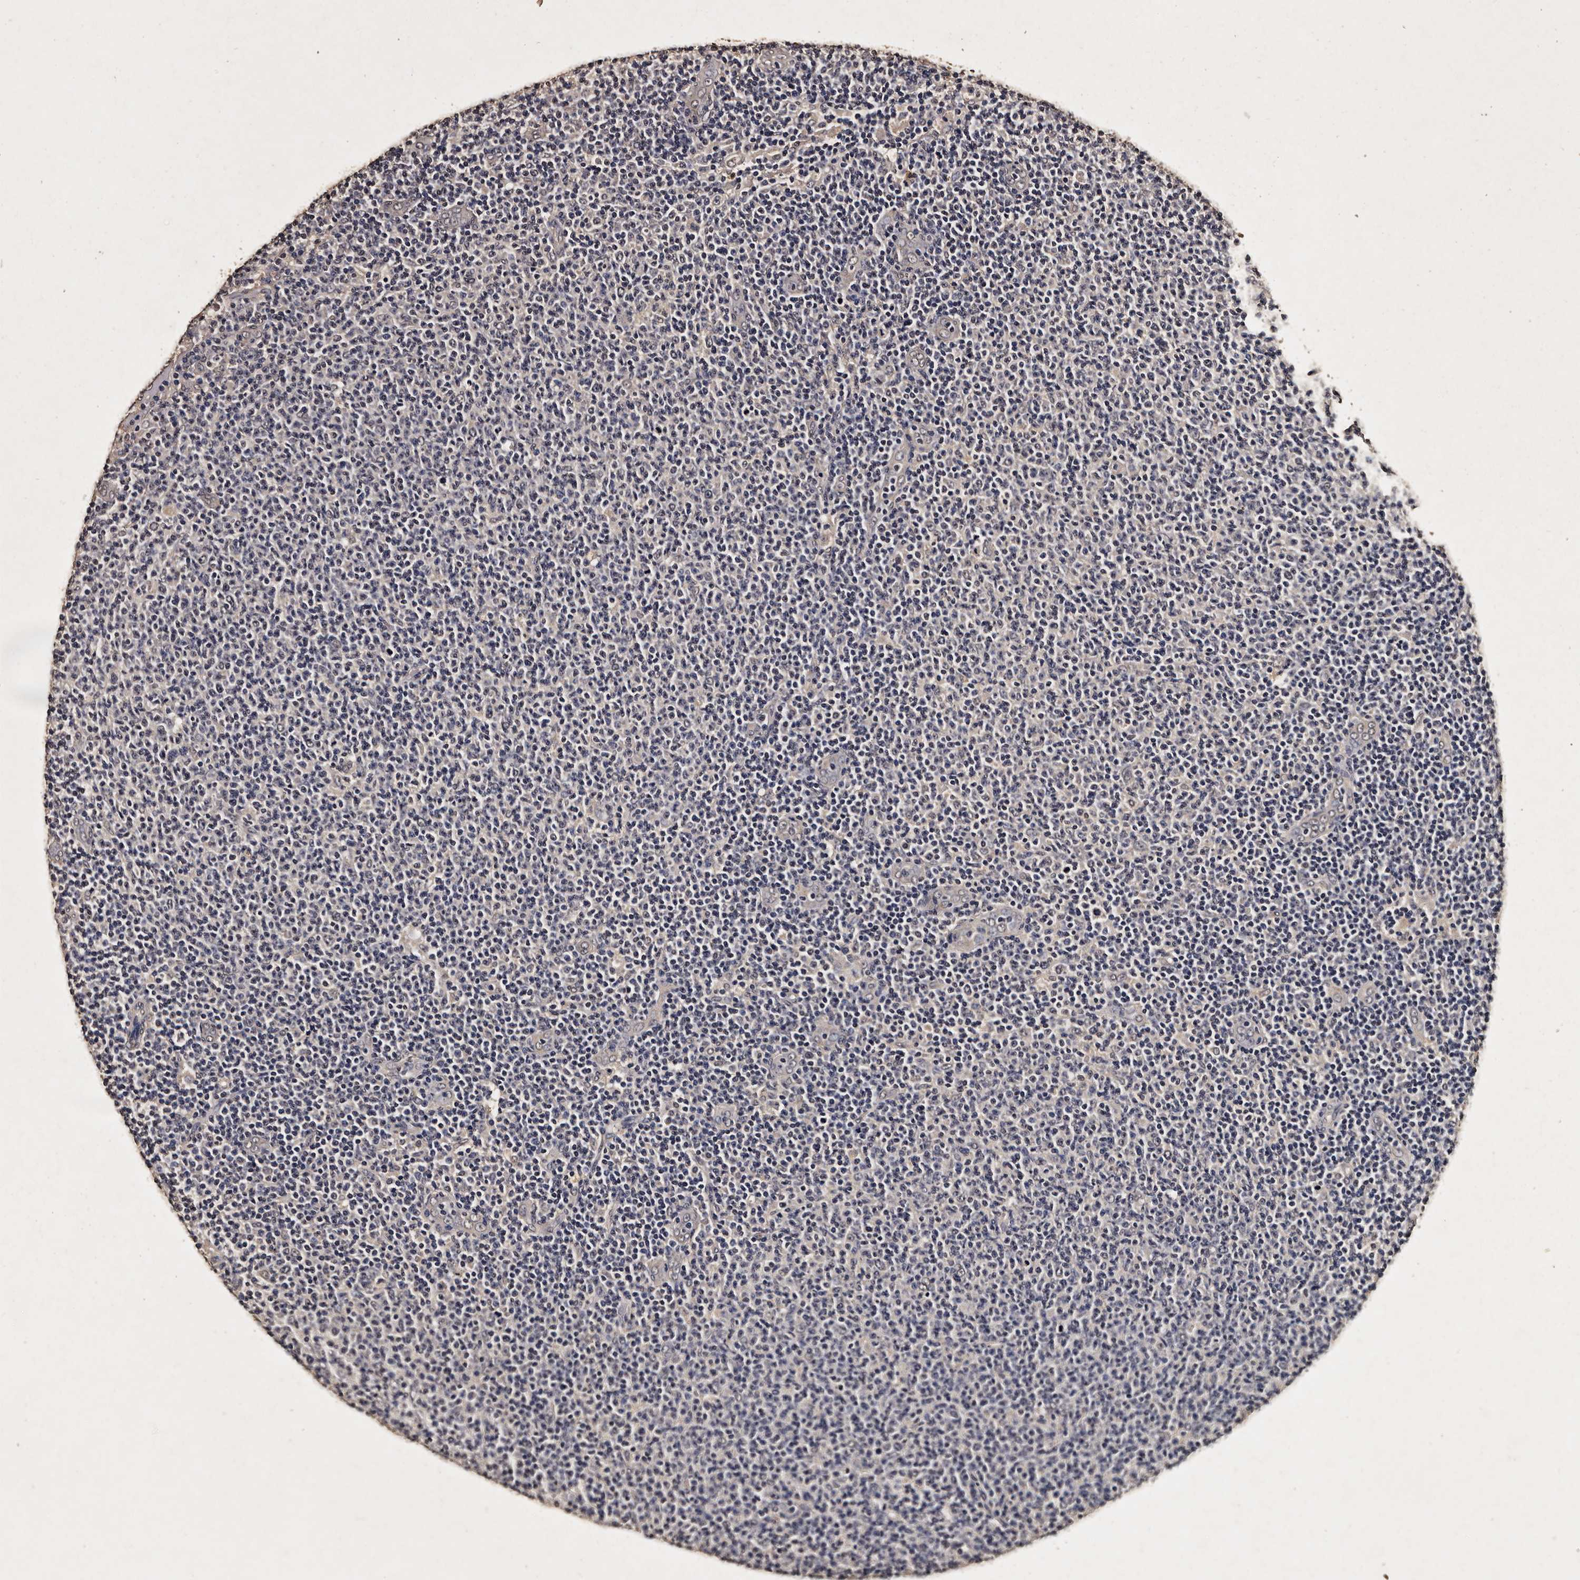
{"staining": {"intensity": "negative", "quantity": "none", "location": "none"}, "tissue": "lymphoma", "cell_type": "Tumor cells", "image_type": "cancer", "snomed": [{"axis": "morphology", "description": "Malignant lymphoma, non-Hodgkin's type, Low grade"}, {"axis": "topography", "description": "Lymph node"}], "caption": "The image demonstrates no staining of tumor cells in lymphoma.", "gene": "PARS2", "patient": {"sex": "male", "age": 66}}